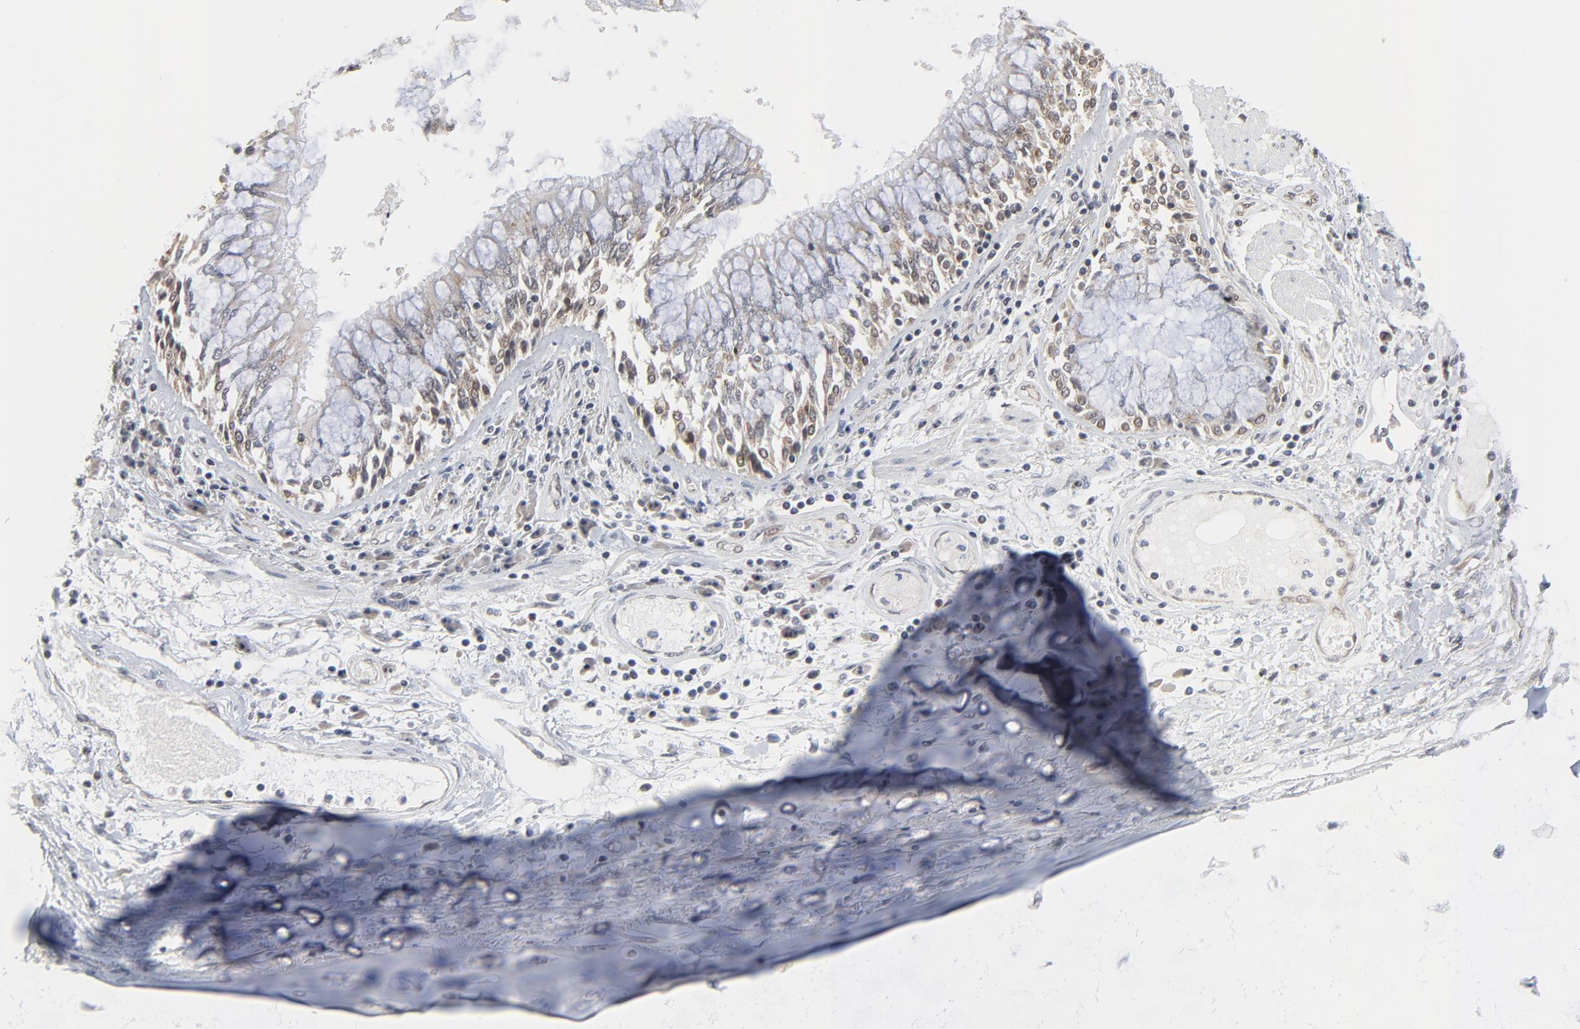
{"staining": {"intensity": "negative", "quantity": "none", "location": "none"}, "tissue": "adipose tissue", "cell_type": "Adipocytes", "image_type": "normal", "snomed": [{"axis": "morphology", "description": "Normal tissue, NOS"}, {"axis": "morphology", "description": "Adenocarcinoma, NOS"}, {"axis": "topography", "description": "Cartilage tissue"}, {"axis": "topography", "description": "Lung"}], "caption": "Histopathology image shows no significant protein positivity in adipocytes of unremarkable adipose tissue. (DAB (3,3'-diaminobenzidine) IHC visualized using brightfield microscopy, high magnification).", "gene": "ITPR3", "patient": {"sex": "female", "age": 67}}